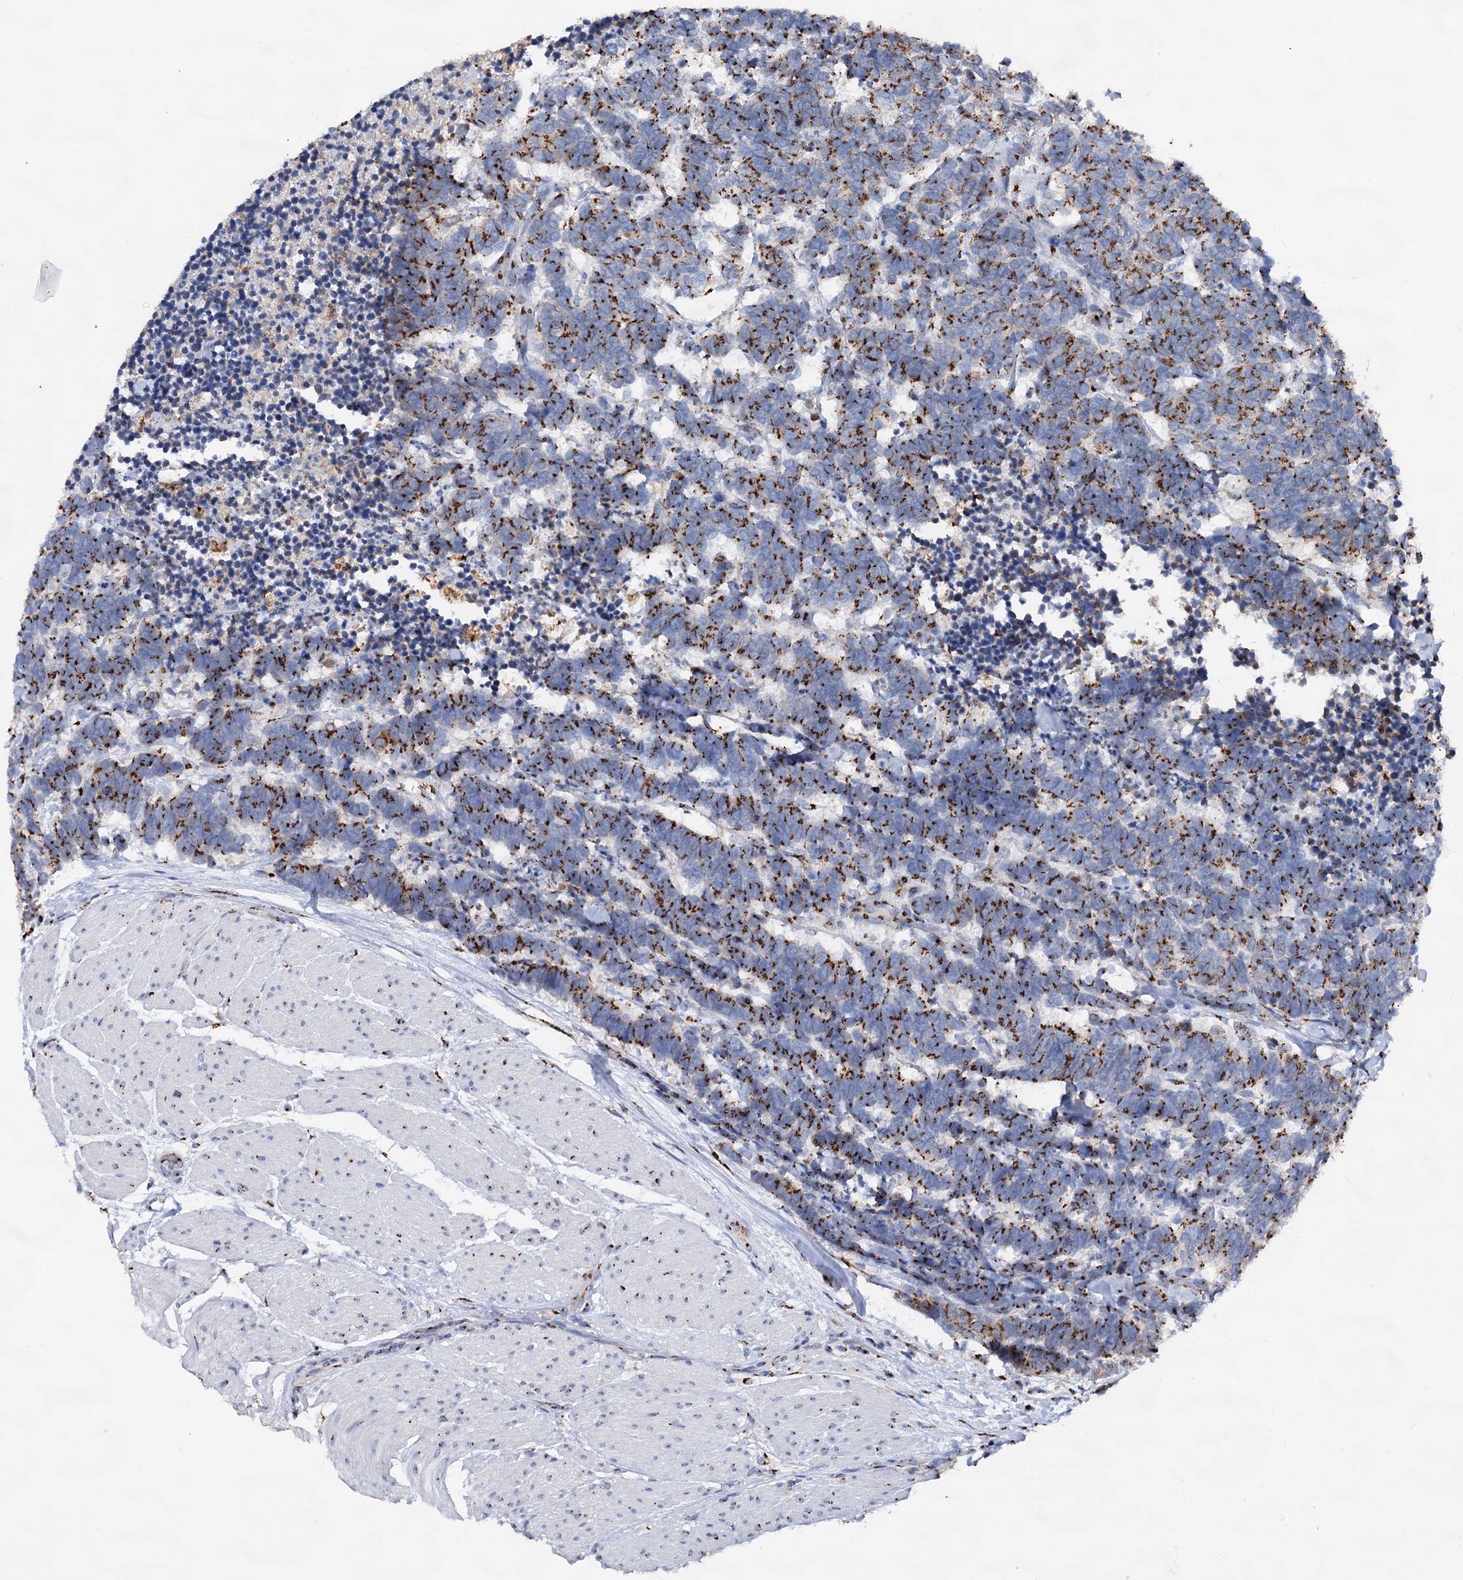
{"staining": {"intensity": "strong", "quantity": ">75%", "location": "cytoplasmic/membranous"}, "tissue": "carcinoid", "cell_type": "Tumor cells", "image_type": "cancer", "snomed": [{"axis": "morphology", "description": "Carcinoma, NOS"}, {"axis": "morphology", "description": "Carcinoid, malignant, NOS"}, {"axis": "topography", "description": "Urinary bladder"}], "caption": "Immunohistochemical staining of carcinoma displays strong cytoplasmic/membranous protein expression in approximately >75% of tumor cells.", "gene": "TM9SF3", "patient": {"sex": "male", "age": 57}}